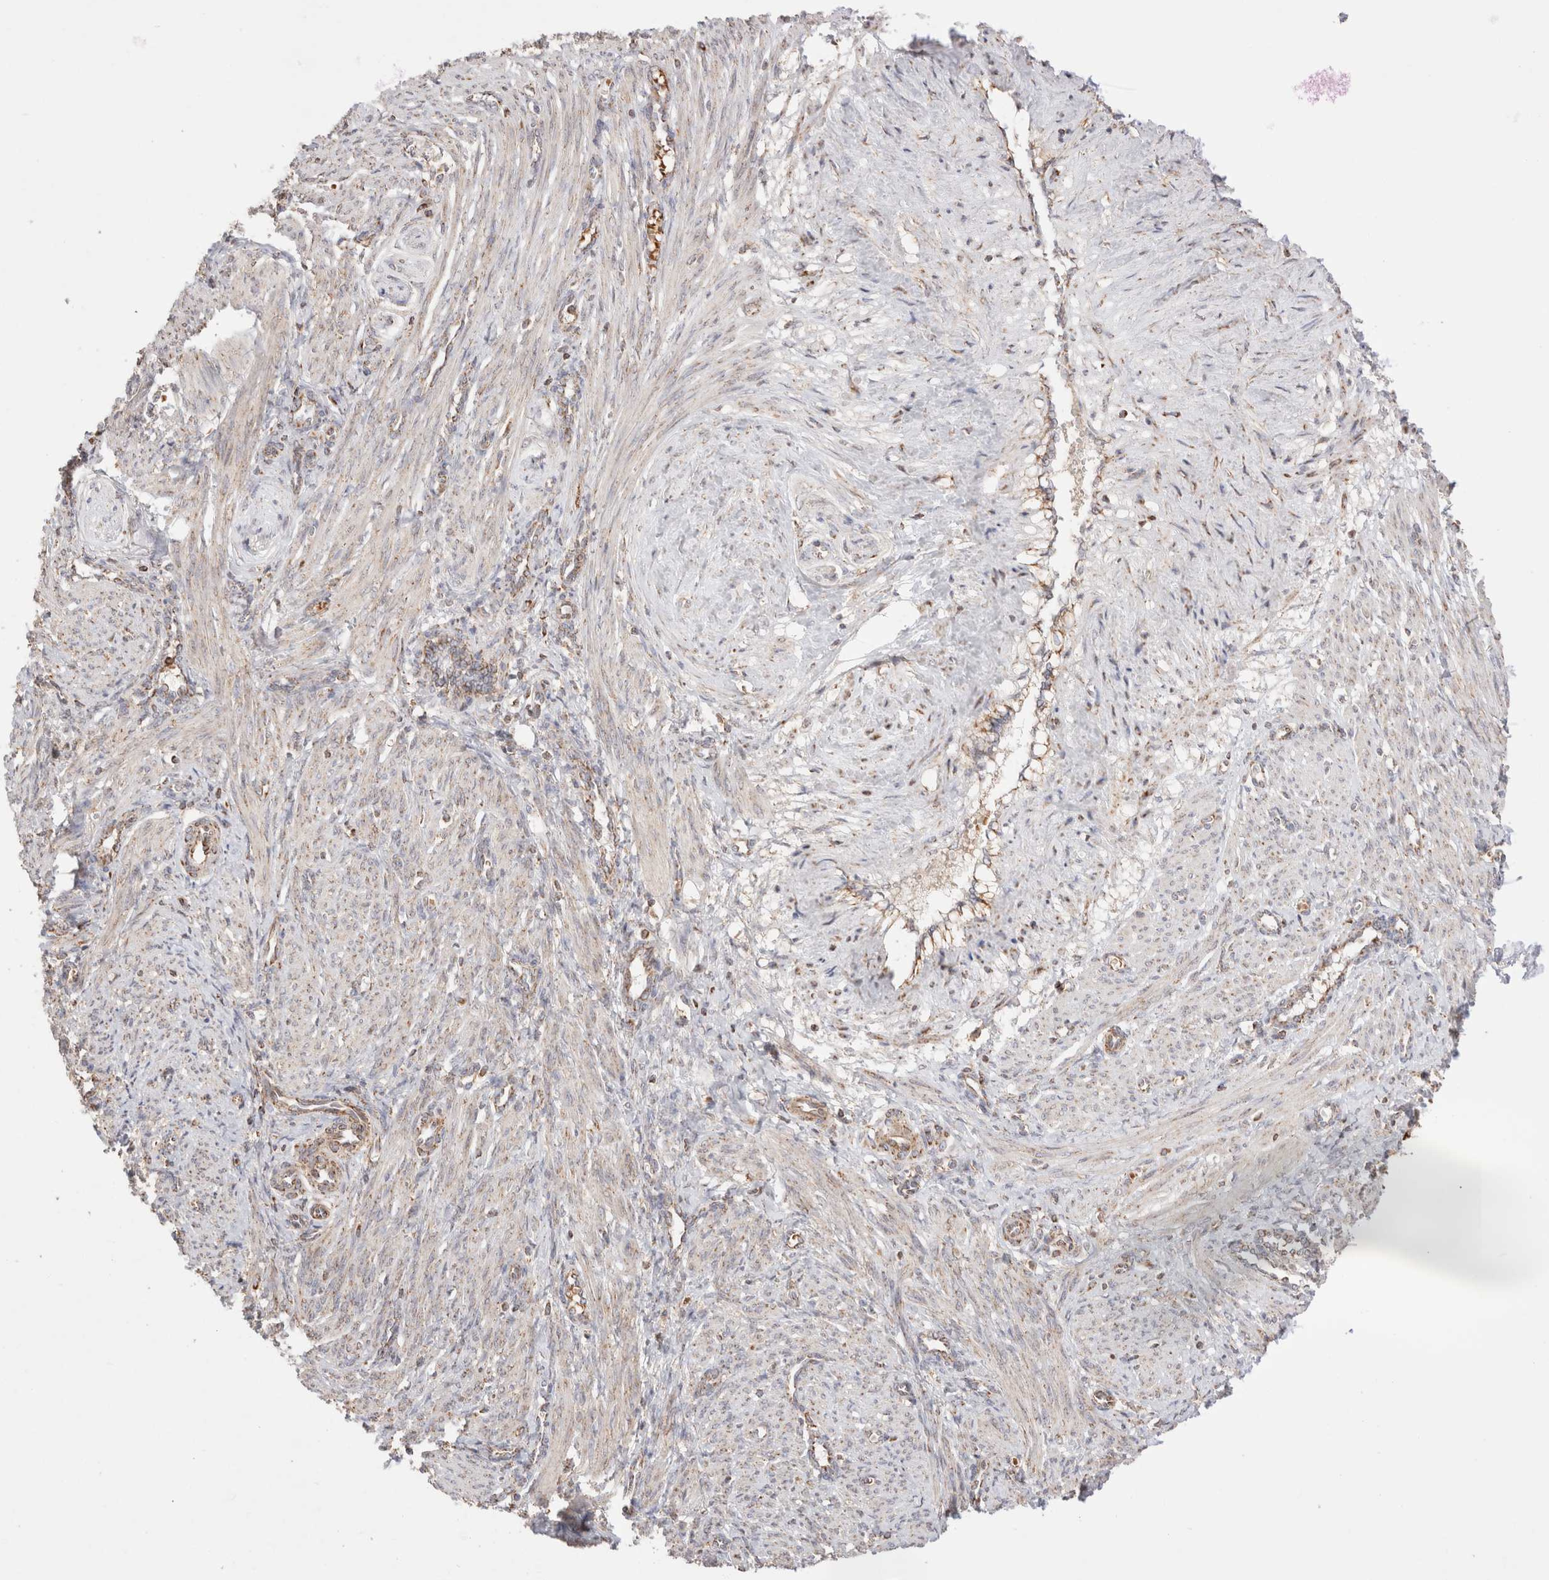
{"staining": {"intensity": "weak", "quantity": "<25%", "location": "cytoplasmic/membranous"}, "tissue": "smooth muscle", "cell_type": "Smooth muscle cells", "image_type": "normal", "snomed": [{"axis": "morphology", "description": "Normal tissue, NOS"}, {"axis": "topography", "description": "Endometrium"}], "caption": "Immunohistochemistry (IHC) histopathology image of benign human smooth muscle stained for a protein (brown), which shows no positivity in smooth muscle cells. Brightfield microscopy of immunohistochemistry stained with DAB (brown) and hematoxylin (blue), captured at high magnification.", "gene": "TMPPE", "patient": {"sex": "female", "age": 33}}